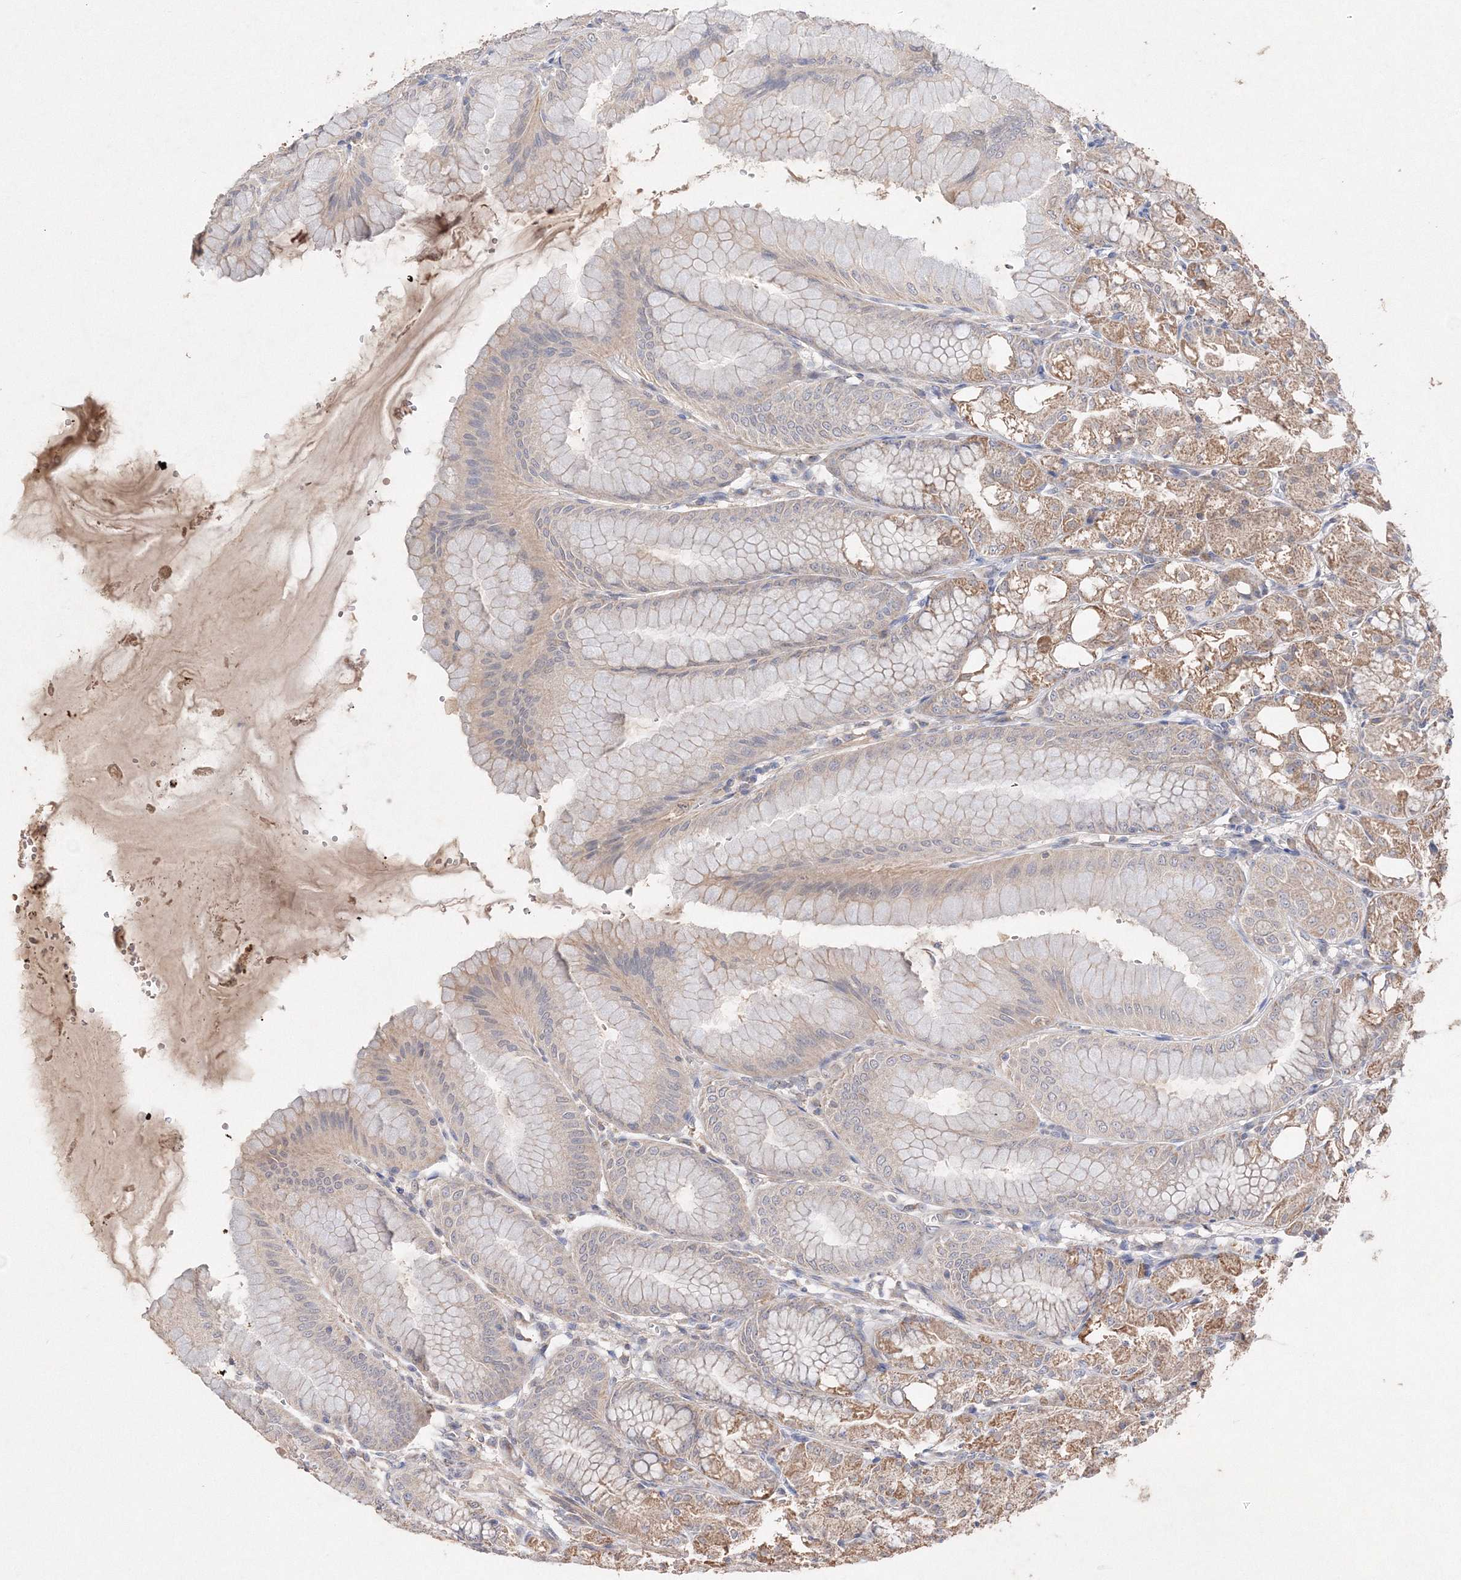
{"staining": {"intensity": "moderate", "quantity": "<25%", "location": "cytoplasmic/membranous"}, "tissue": "stomach", "cell_type": "Glandular cells", "image_type": "normal", "snomed": [{"axis": "morphology", "description": "Normal tissue, NOS"}, {"axis": "topography", "description": "Stomach, lower"}], "caption": "Protein staining of benign stomach demonstrates moderate cytoplasmic/membranous staining in approximately <25% of glandular cells.", "gene": "GLS", "patient": {"sex": "male", "age": 71}}